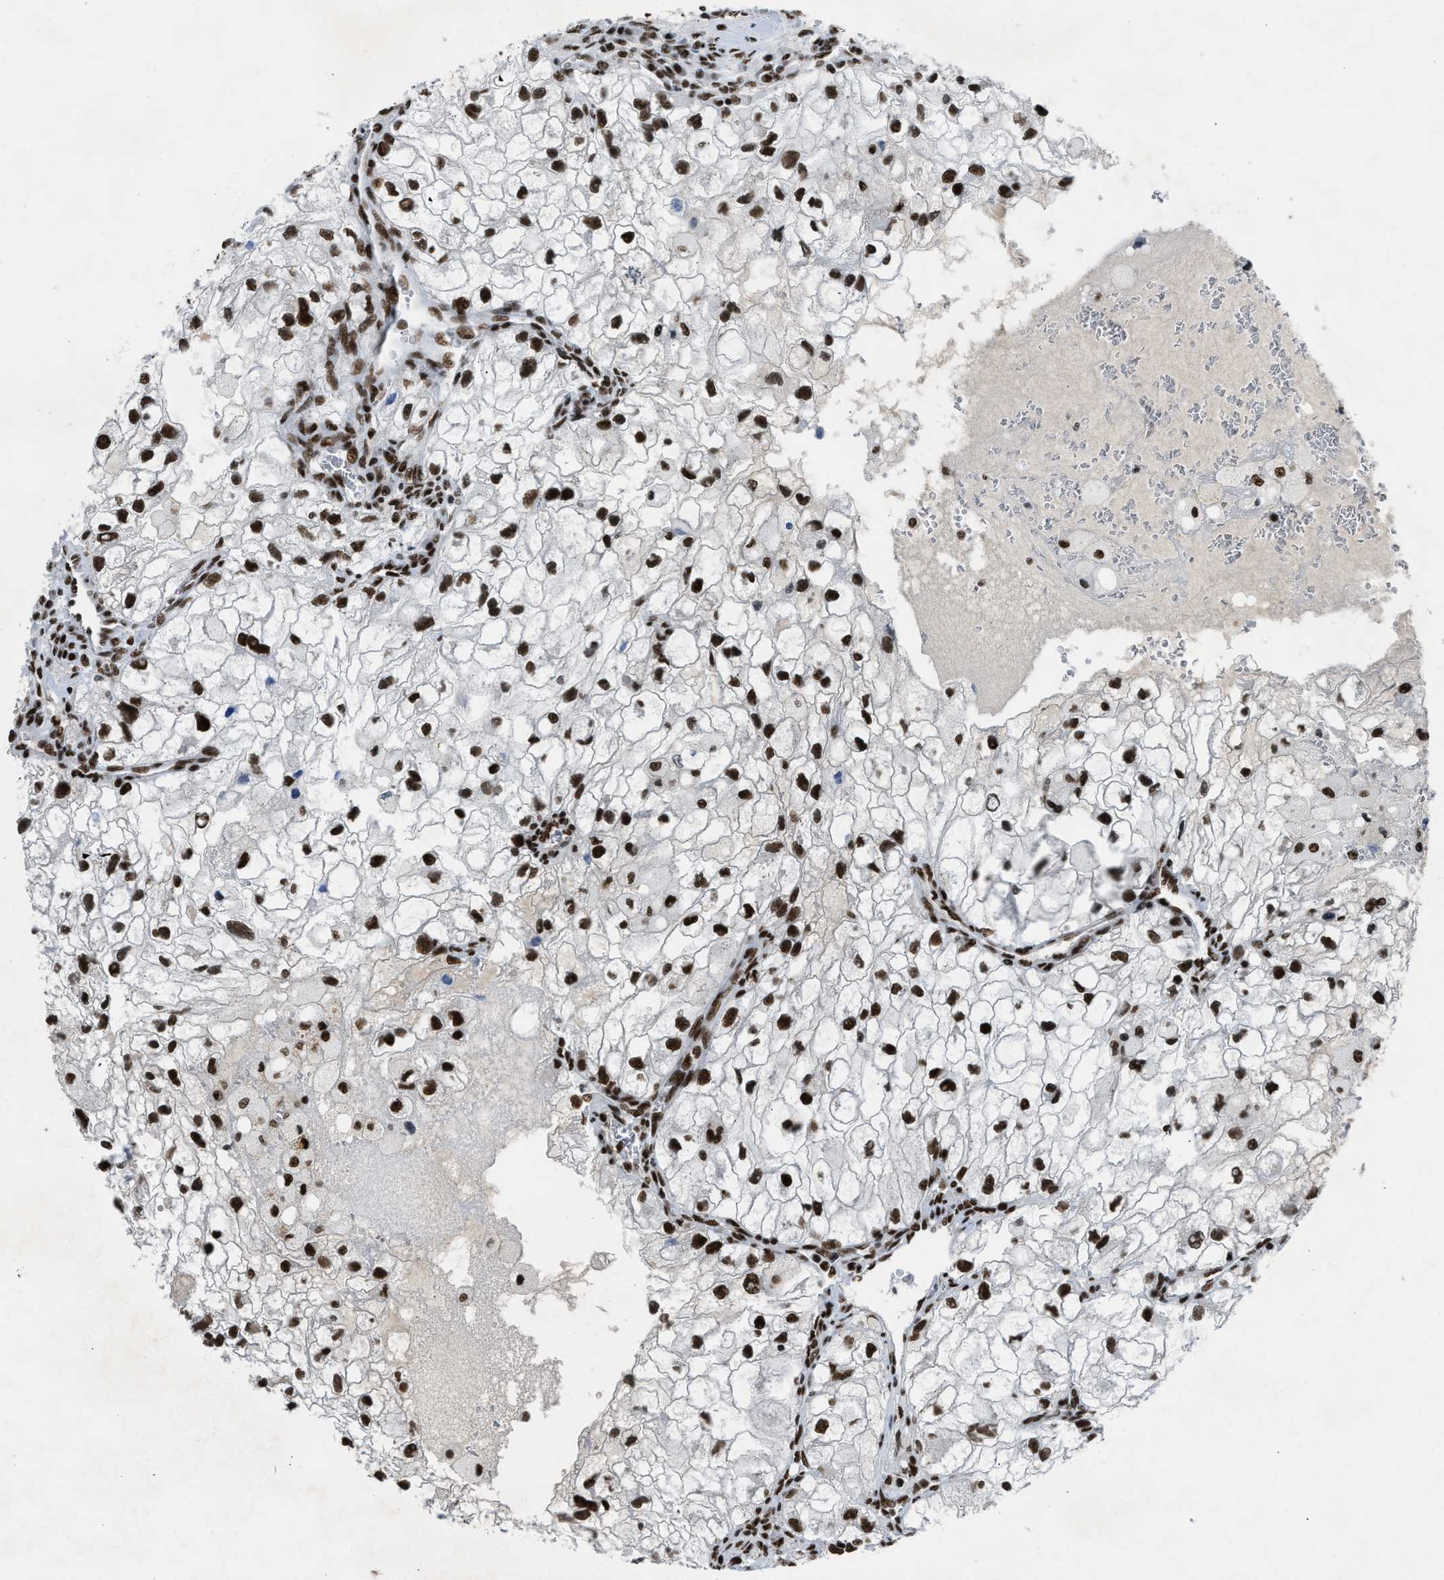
{"staining": {"intensity": "strong", "quantity": ">75%", "location": "nuclear"}, "tissue": "renal cancer", "cell_type": "Tumor cells", "image_type": "cancer", "snomed": [{"axis": "morphology", "description": "Adenocarcinoma, NOS"}, {"axis": "topography", "description": "Kidney"}], "caption": "Protein expression analysis of human adenocarcinoma (renal) reveals strong nuclear staining in about >75% of tumor cells. The protein of interest is shown in brown color, while the nuclei are stained blue.", "gene": "SCAF4", "patient": {"sex": "female", "age": 70}}